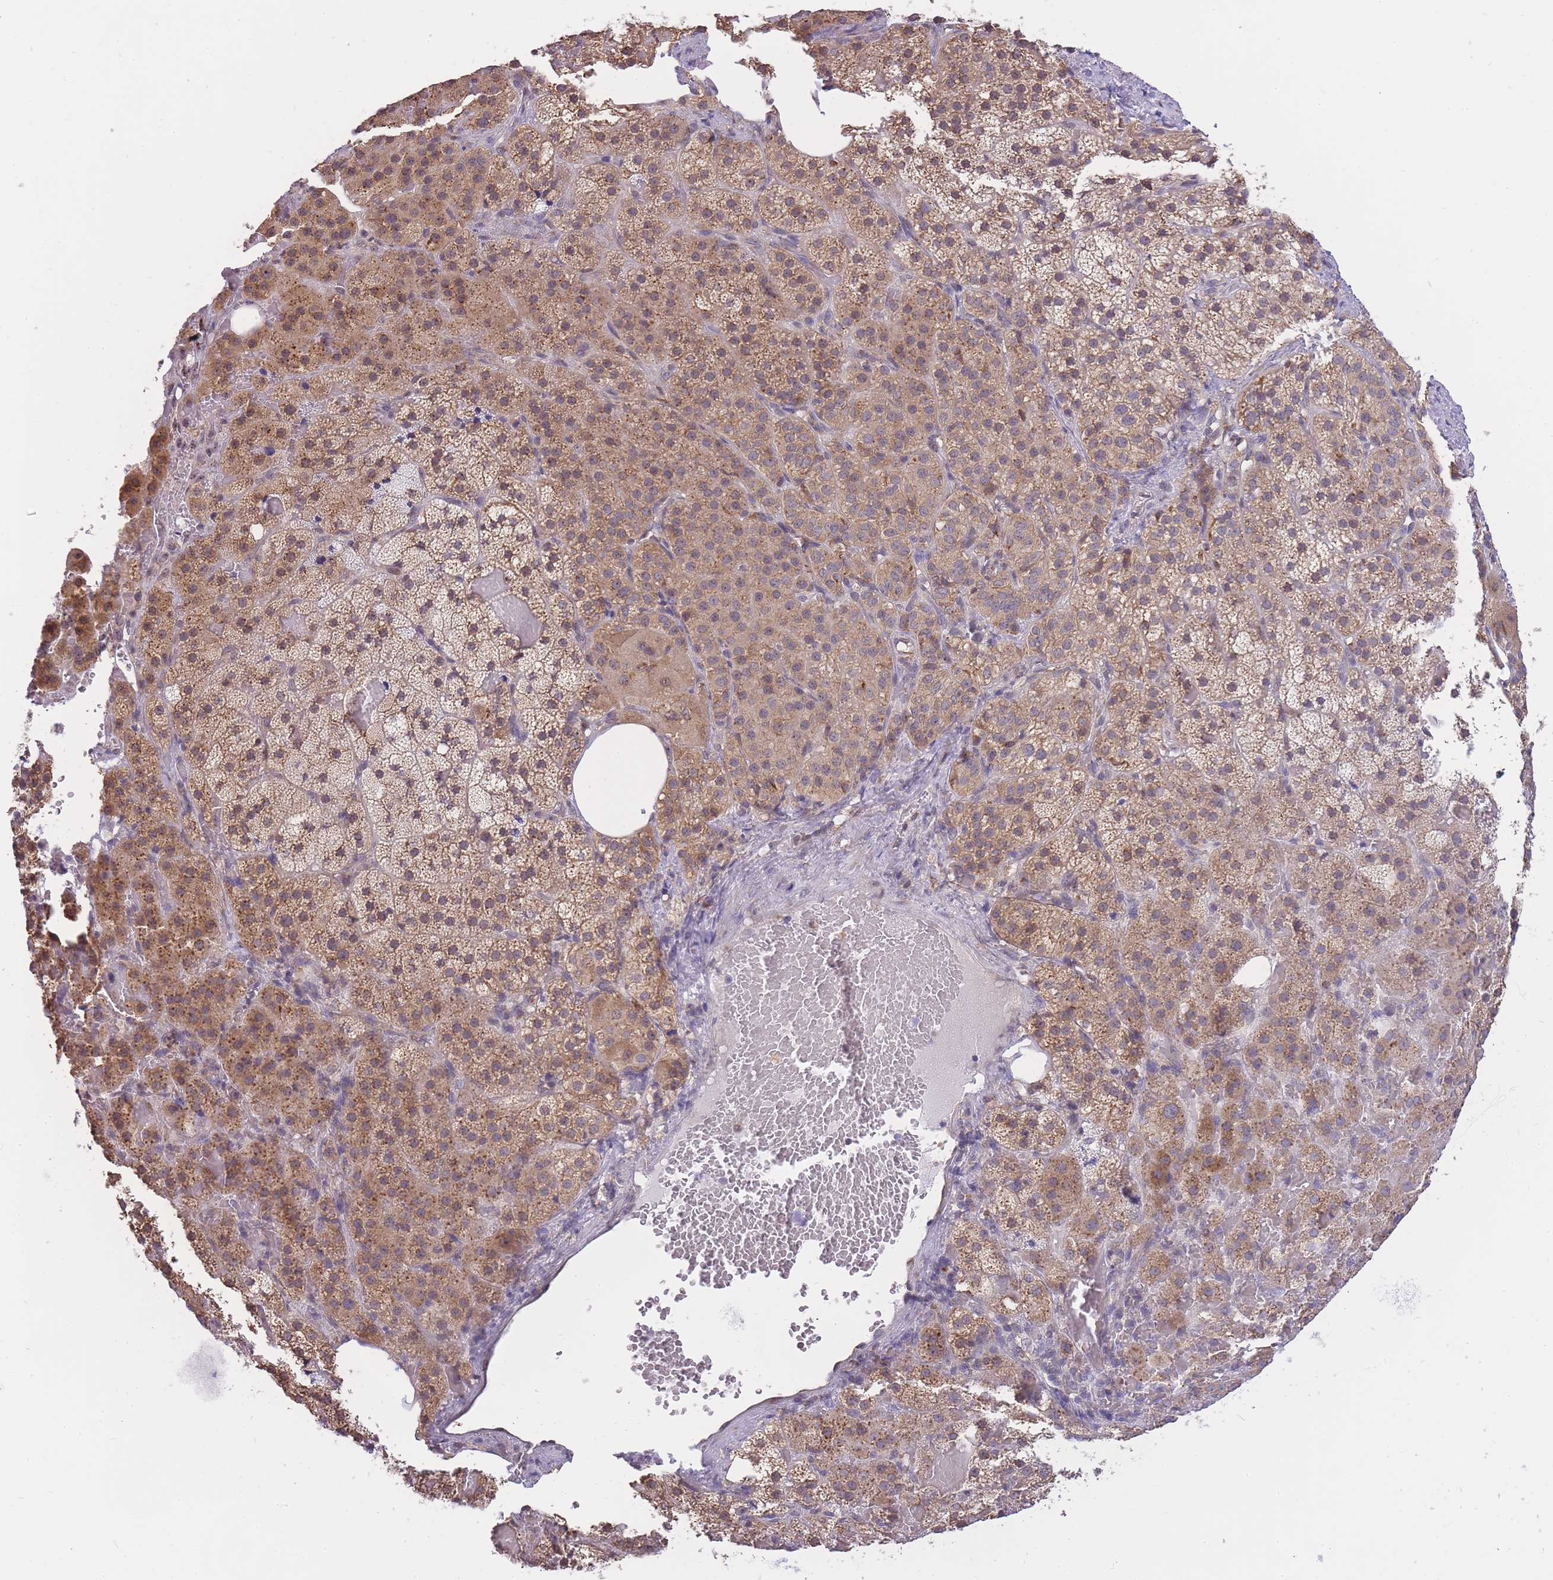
{"staining": {"intensity": "moderate", "quantity": ">75%", "location": "cytoplasmic/membranous"}, "tissue": "adrenal gland", "cell_type": "Glandular cells", "image_type": "normal", "snomed": [{"axis": "morphology", "description": "Normal tissue, NOS"}, {"axis": "topography", "description": "Adrenal gland"}], "caption": "Immunohistochemical staining of unremarkable human adrenal gland exhibits >75% levels of moderate cytoplasmic/membranous protein expression in about >75% of glandular cells. The staining is performed using DAB brown chromogen to label protein expression. The nuclei are counter-stained blue using hematoxylin.", "gene": "ZNF662", "patient": {"sex": "female", "age": 59}}